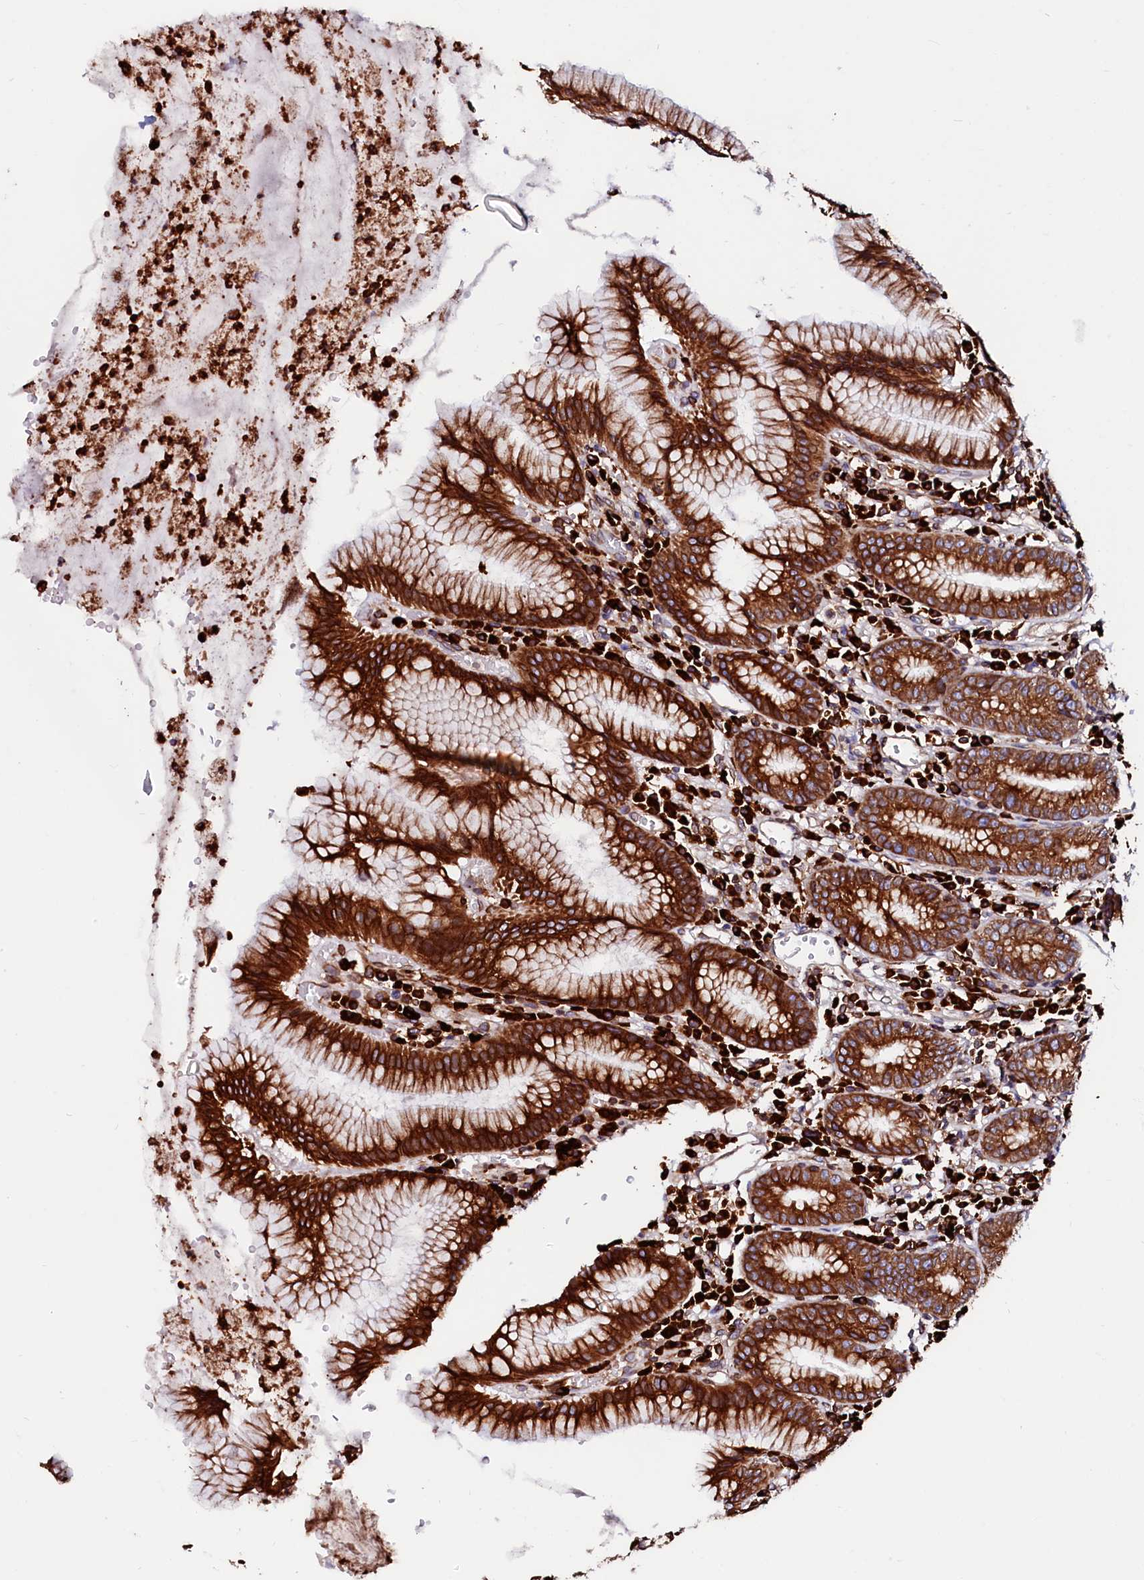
{"staining": {"intensity": "strong", "quantity": ">75%", "location": "cytoplasmic/membranous"}, "tissue": "stomach", "cell_type": "Glandular cells", "image_type": "normal", "snomed": [{"axis": "morphology", "description": "Normal tissue, NOS"}, {"axis": "topography", "description": "Stomach"}], "caption": "Immunohistochemical staining of unremarkable human stomach displays >75% levels of strong cytoplasmic/membranous protein expression in about >75% of glandular cells.", "gene": "DERL1", "patient": {"sex": "male", "age": 55}}